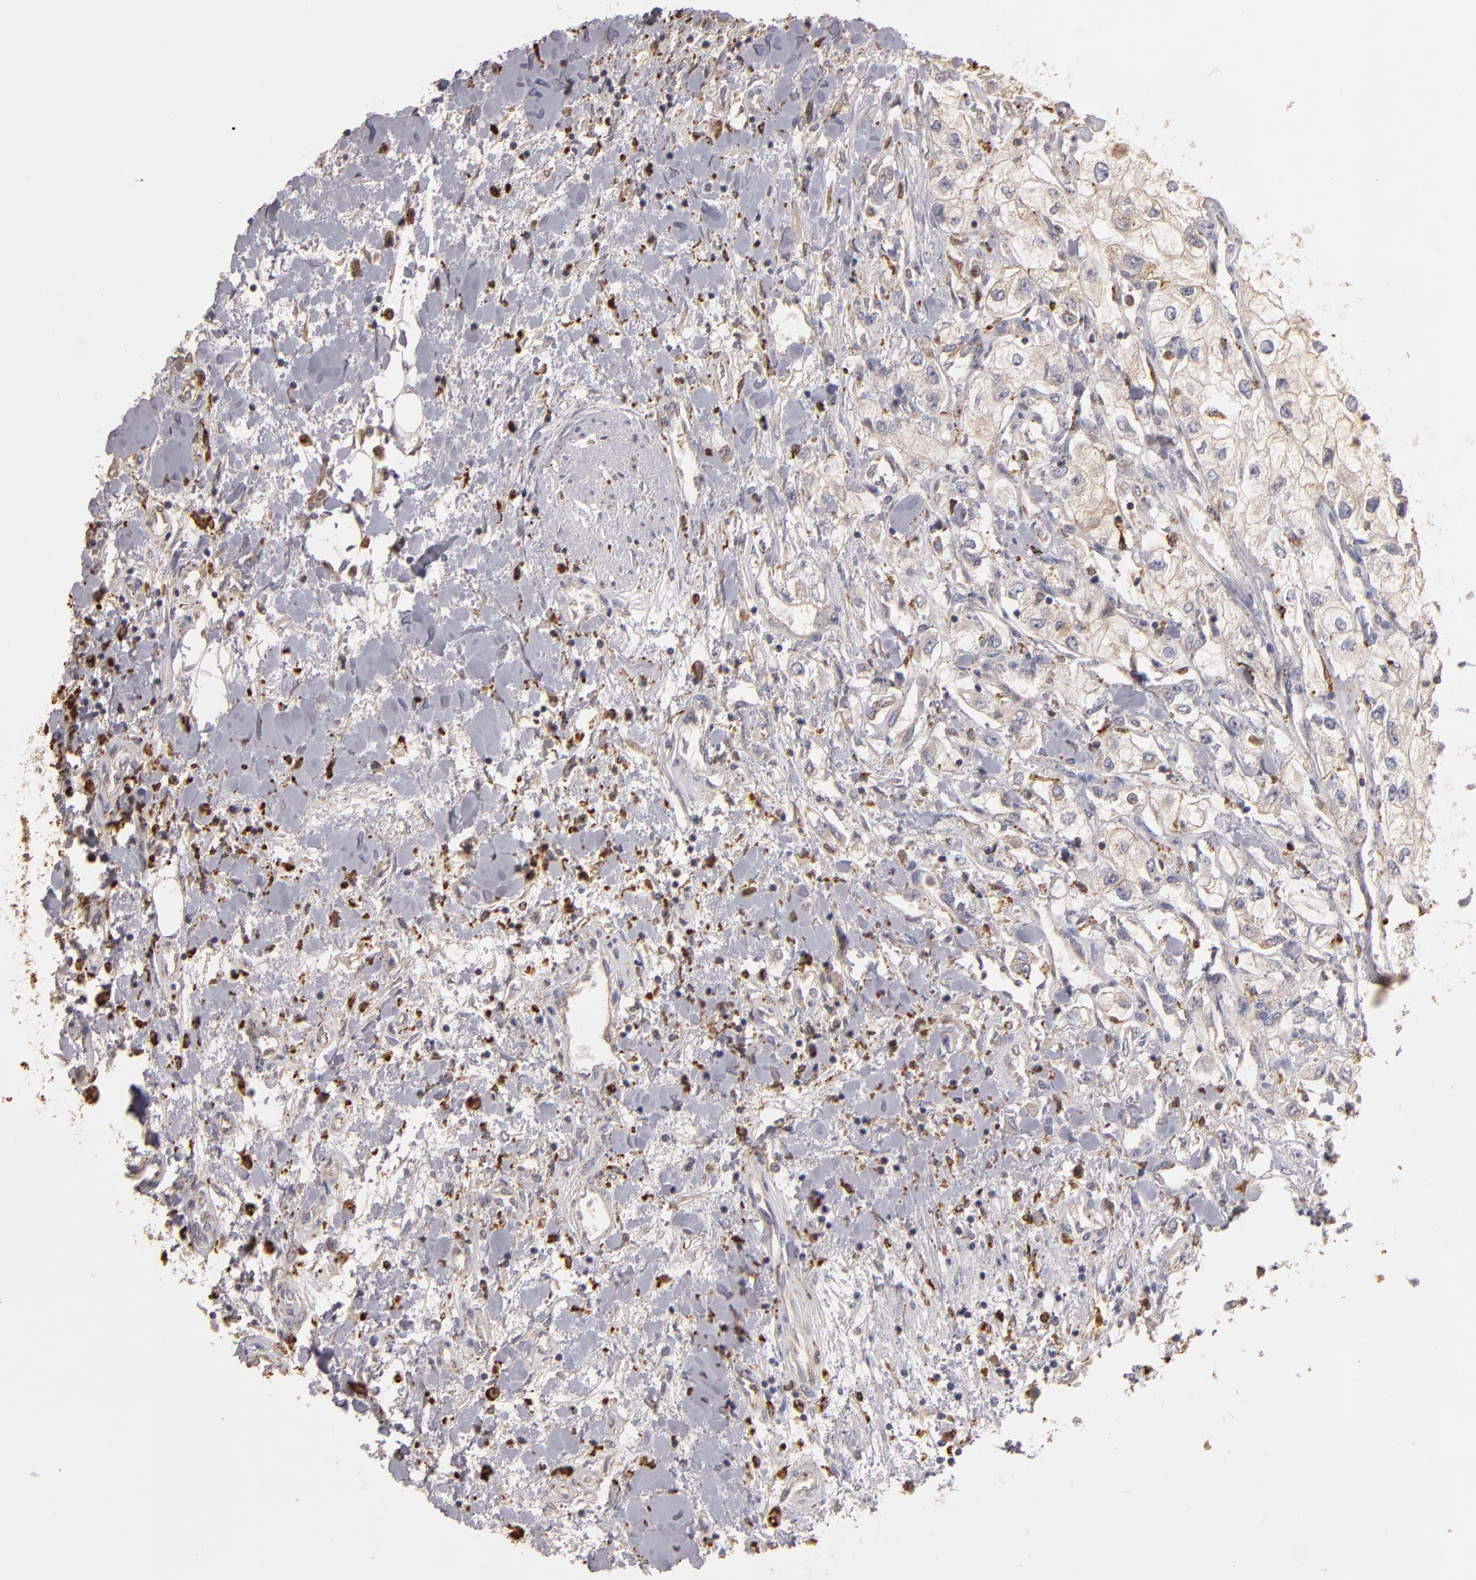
{"staining": {"intensity": "weak", "quantity": ">75%", "location": "cytoplasmic/membranous"}, "tissue": "renal cancer", "cell_type": "Tumor cells", "image_type": "cancer", "snomed": [{"axis": "morphology", "description": "Adenocarcinoma, NOS"}, {"axis": "topography", "description": "Kidney"}], "caption": "Immunohistochemistry (IHC) (DAB) staining of human renal adenocarcinoma shows weak cytoplasmic/membranous protein staining in about >75% of tumor cells.", "gene": "TRAF1", "patient": {"sex": "male", "age": 57}}